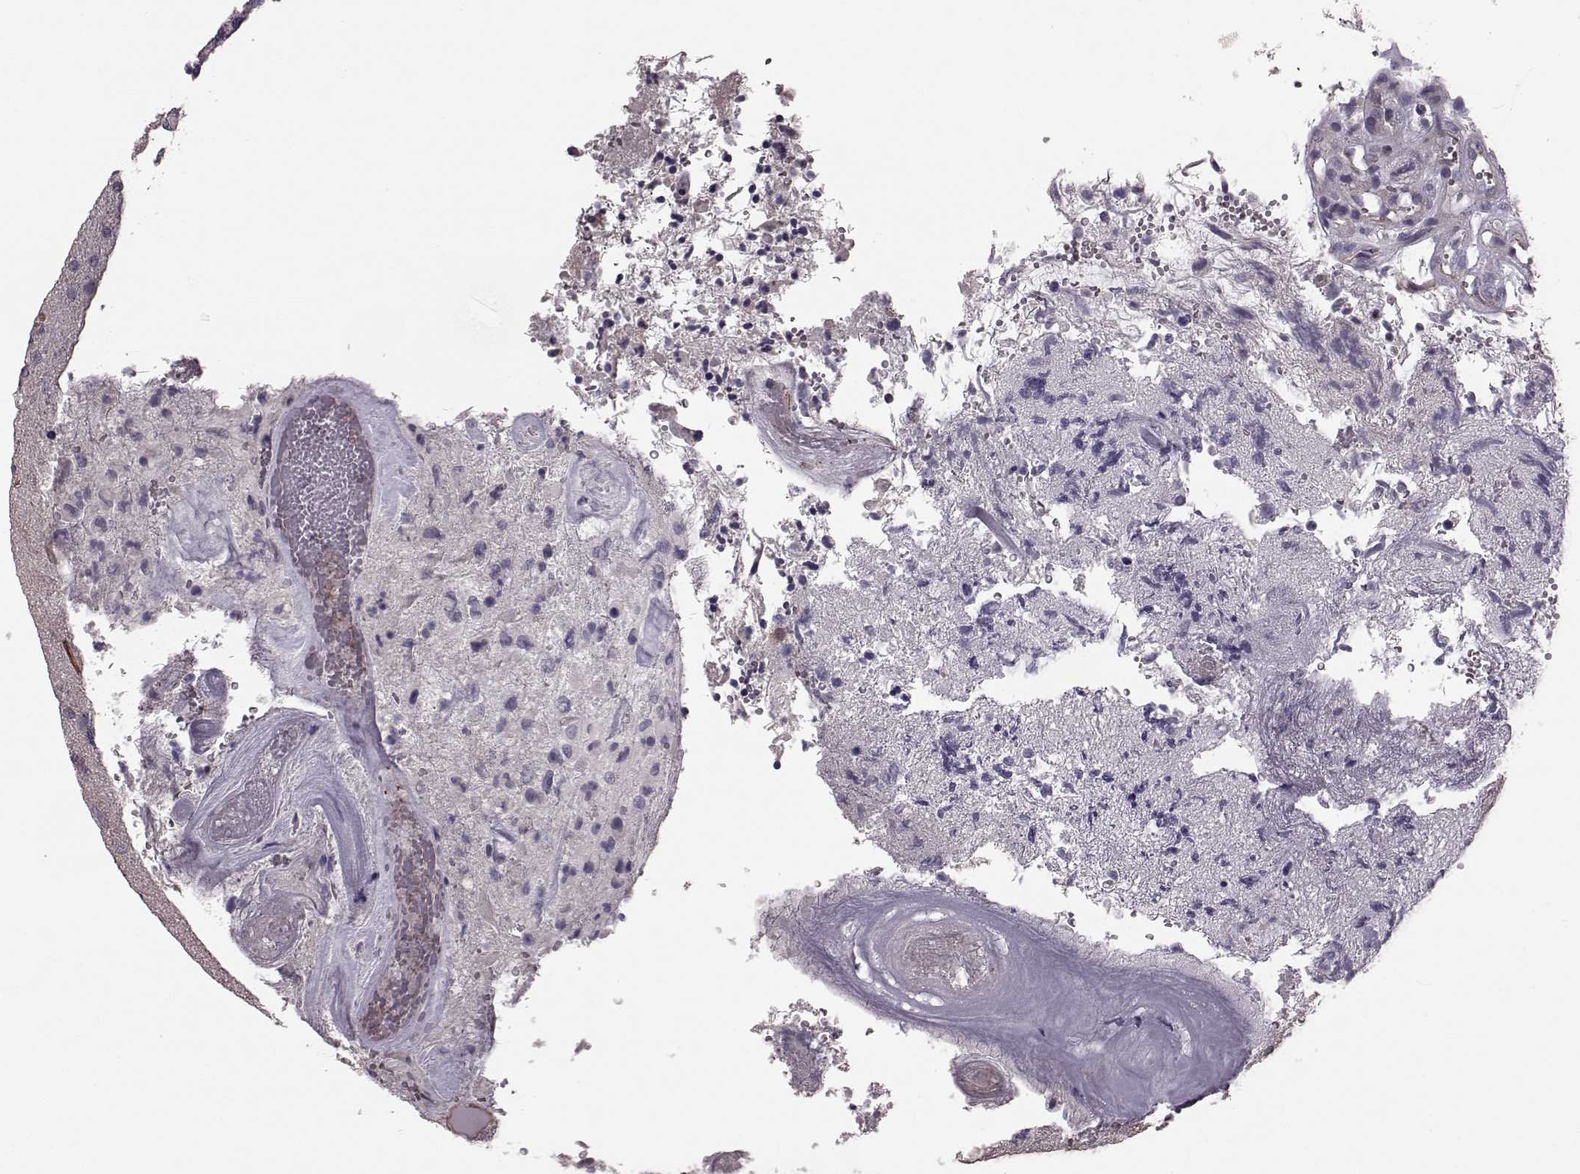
{"staining": {"intensity": "negative", "quantity": "none", "location": "none"}, "tissue": "glioma", "cell_type": "Tumor cells", "image_type": "cancer", "snomed": [{"axis": "morphology", "description": "Glioma, malignant, High grade"}, {"axis": "topography", "description": "Brain"}], "caption": "Protein analysis of high-grade glioma (malignant) reveals no significant positivity in tumor cells.", "gene": "SLC22A18", "patient": {"sex": "female", "age": 71}}